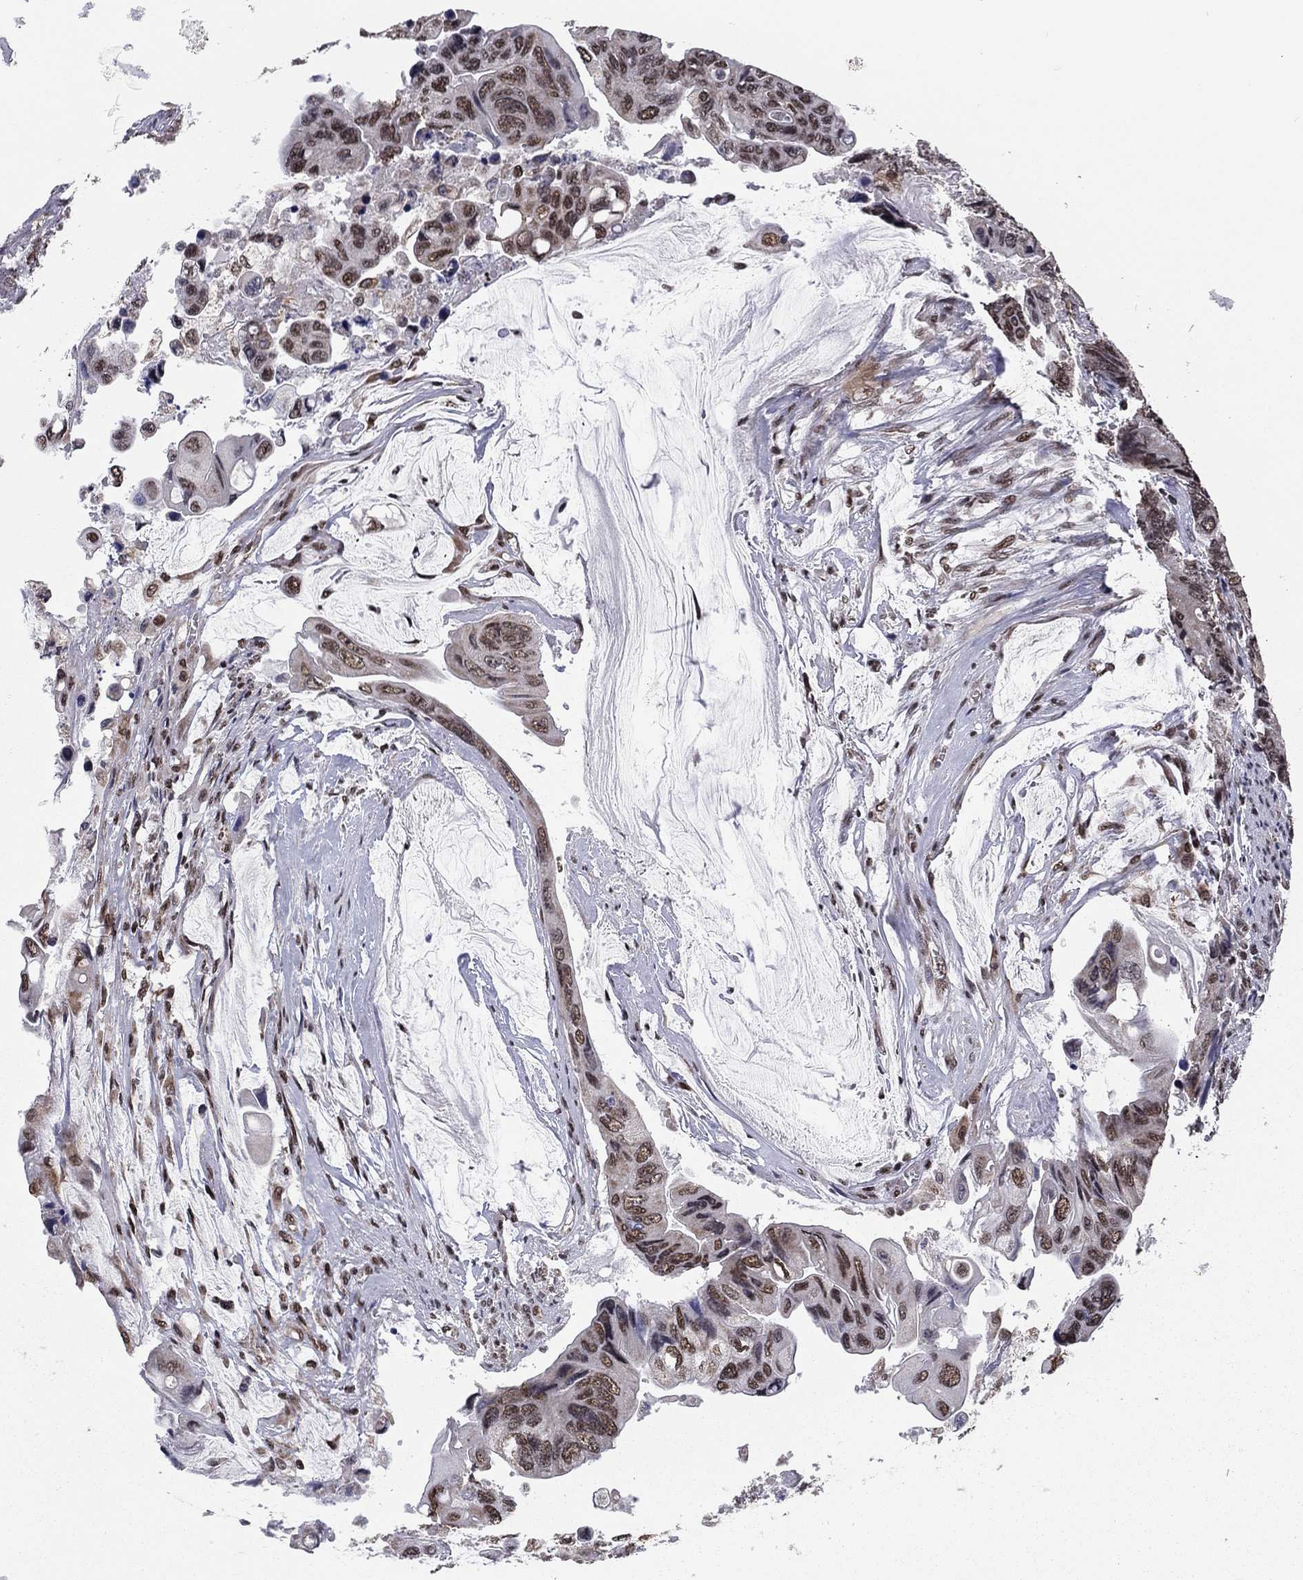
{"staining": {"intensity": "moderate", "quantity": "25%-75%", "location": "cytoplasmic/membranous,nuclear"}, "tissue": "colorectal cancer", "cell_type": "Tumor cells", "image_type": "cancer", "snomed": [{"axis": "morphology", "description": "Adenocarcinoma, NOS"}, {"axis": "topography", "description": "Rectum"}], "caption": "High-magnification brightfield microscopy of adenocarcinoma (colorectal) stained with DAB (3,3'-diaminobenzidine) (brown) and counterstained with hematoxylin (blue). tumor cells exhibit moderate cytoplasmic/membranous and nuclear staining is present in about25%-75% of cells.", "gene": "N4BP2", "patient": {"sex": "male", "age": 63}}